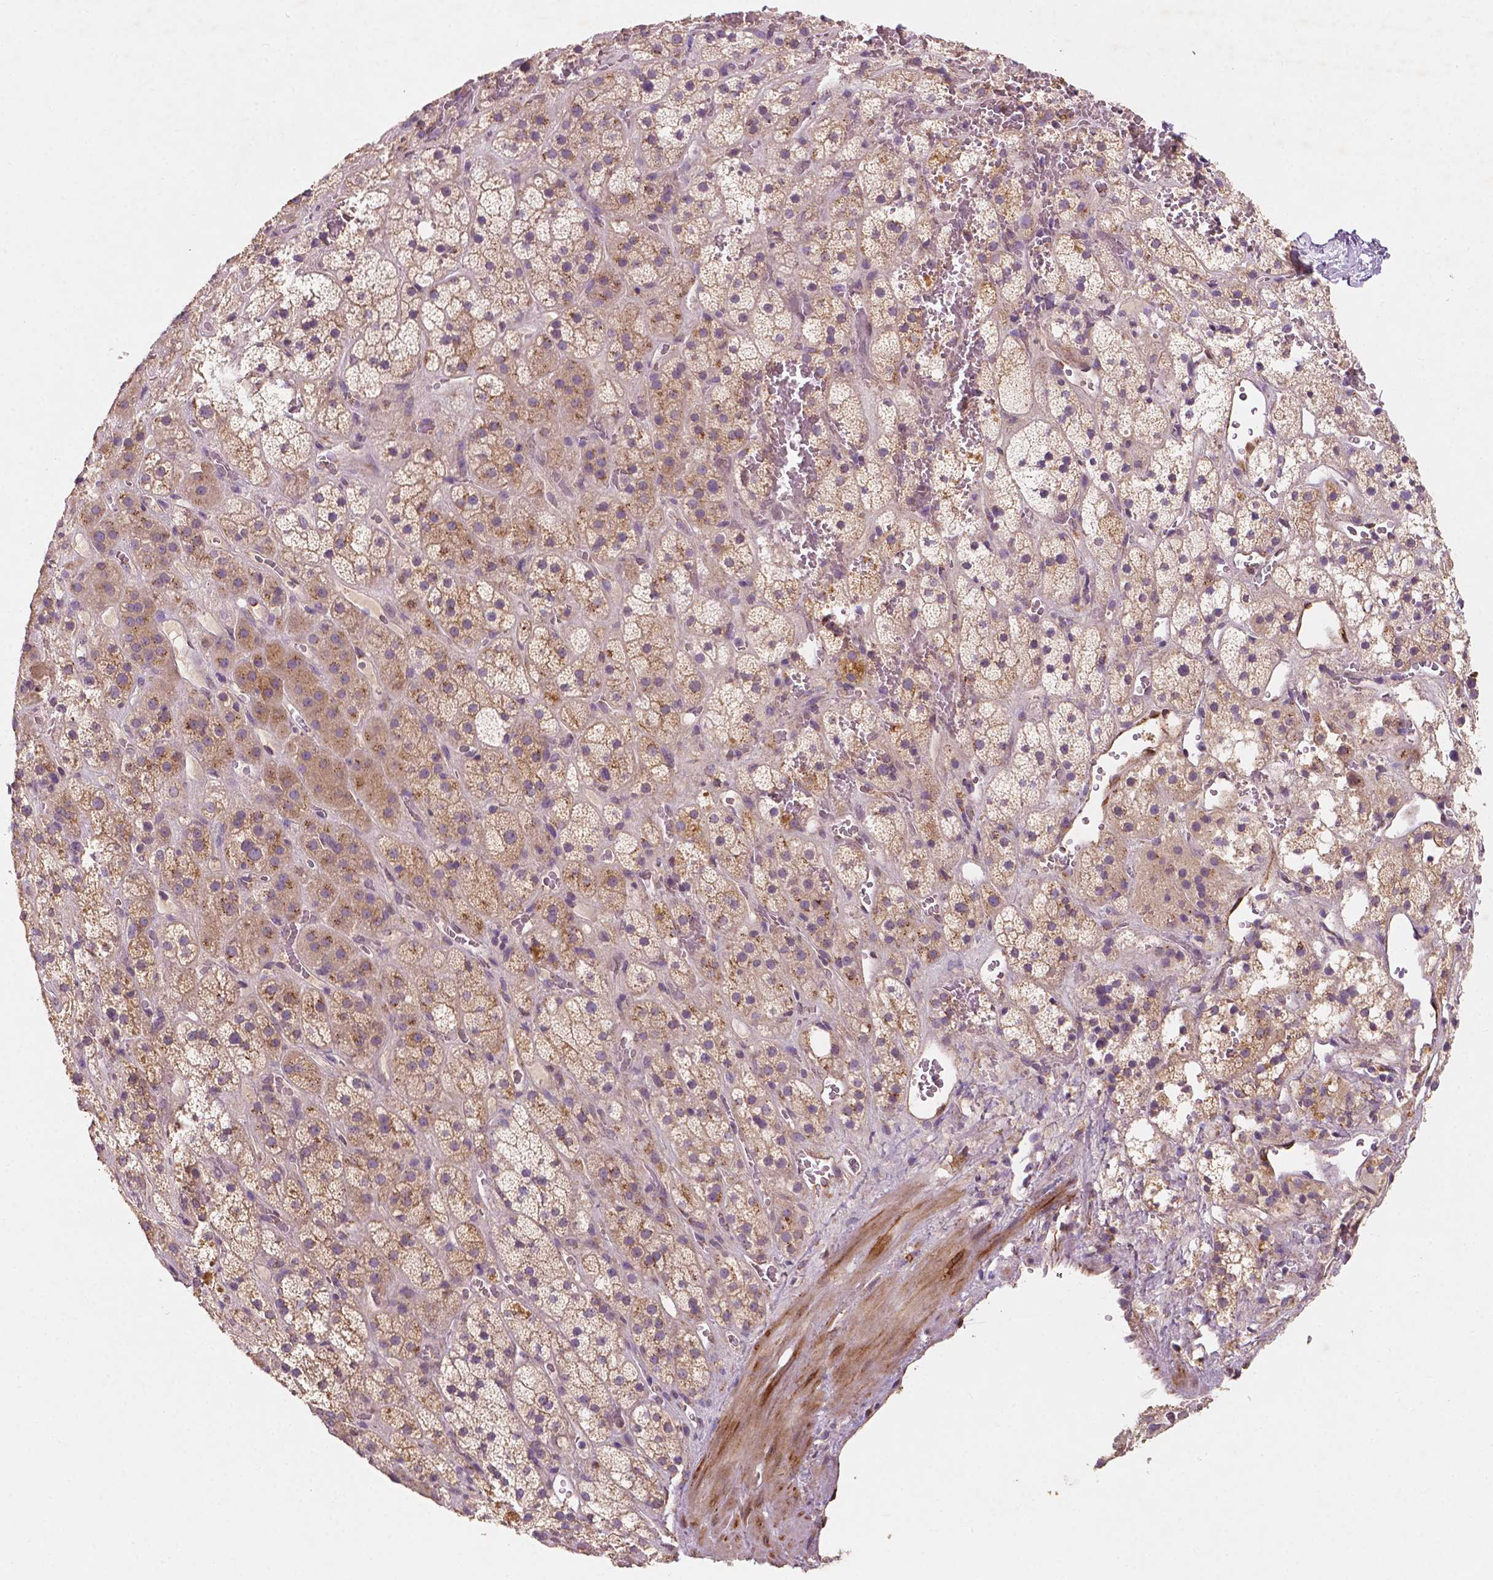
{"staining": {"intensity": "moderate", "quantity": ">75%", "location": "cytoplasmic/membranous"}, "tissue": "adrenal gland", "cell_type": "Glandular cells", "image_type": "normal", "snomed": [{"axis": "morphology", "description": "Normal tissue, NOS"}, {"axis": "topography", "description": "Adrenal gland"}], "caption": "A high-resolution histopathology image shows immunohistochemistry (IHC) staining of unremarkable adrenal gland, which shows moderate cytoplasmic/membranous expression in about >75% of glandular cells. Immunohistochemistry stains the protein of interest in brown and the nuclei are stained blue.", "gene": "CHPT1", "patient": {"sex": "male", "age": 57}}